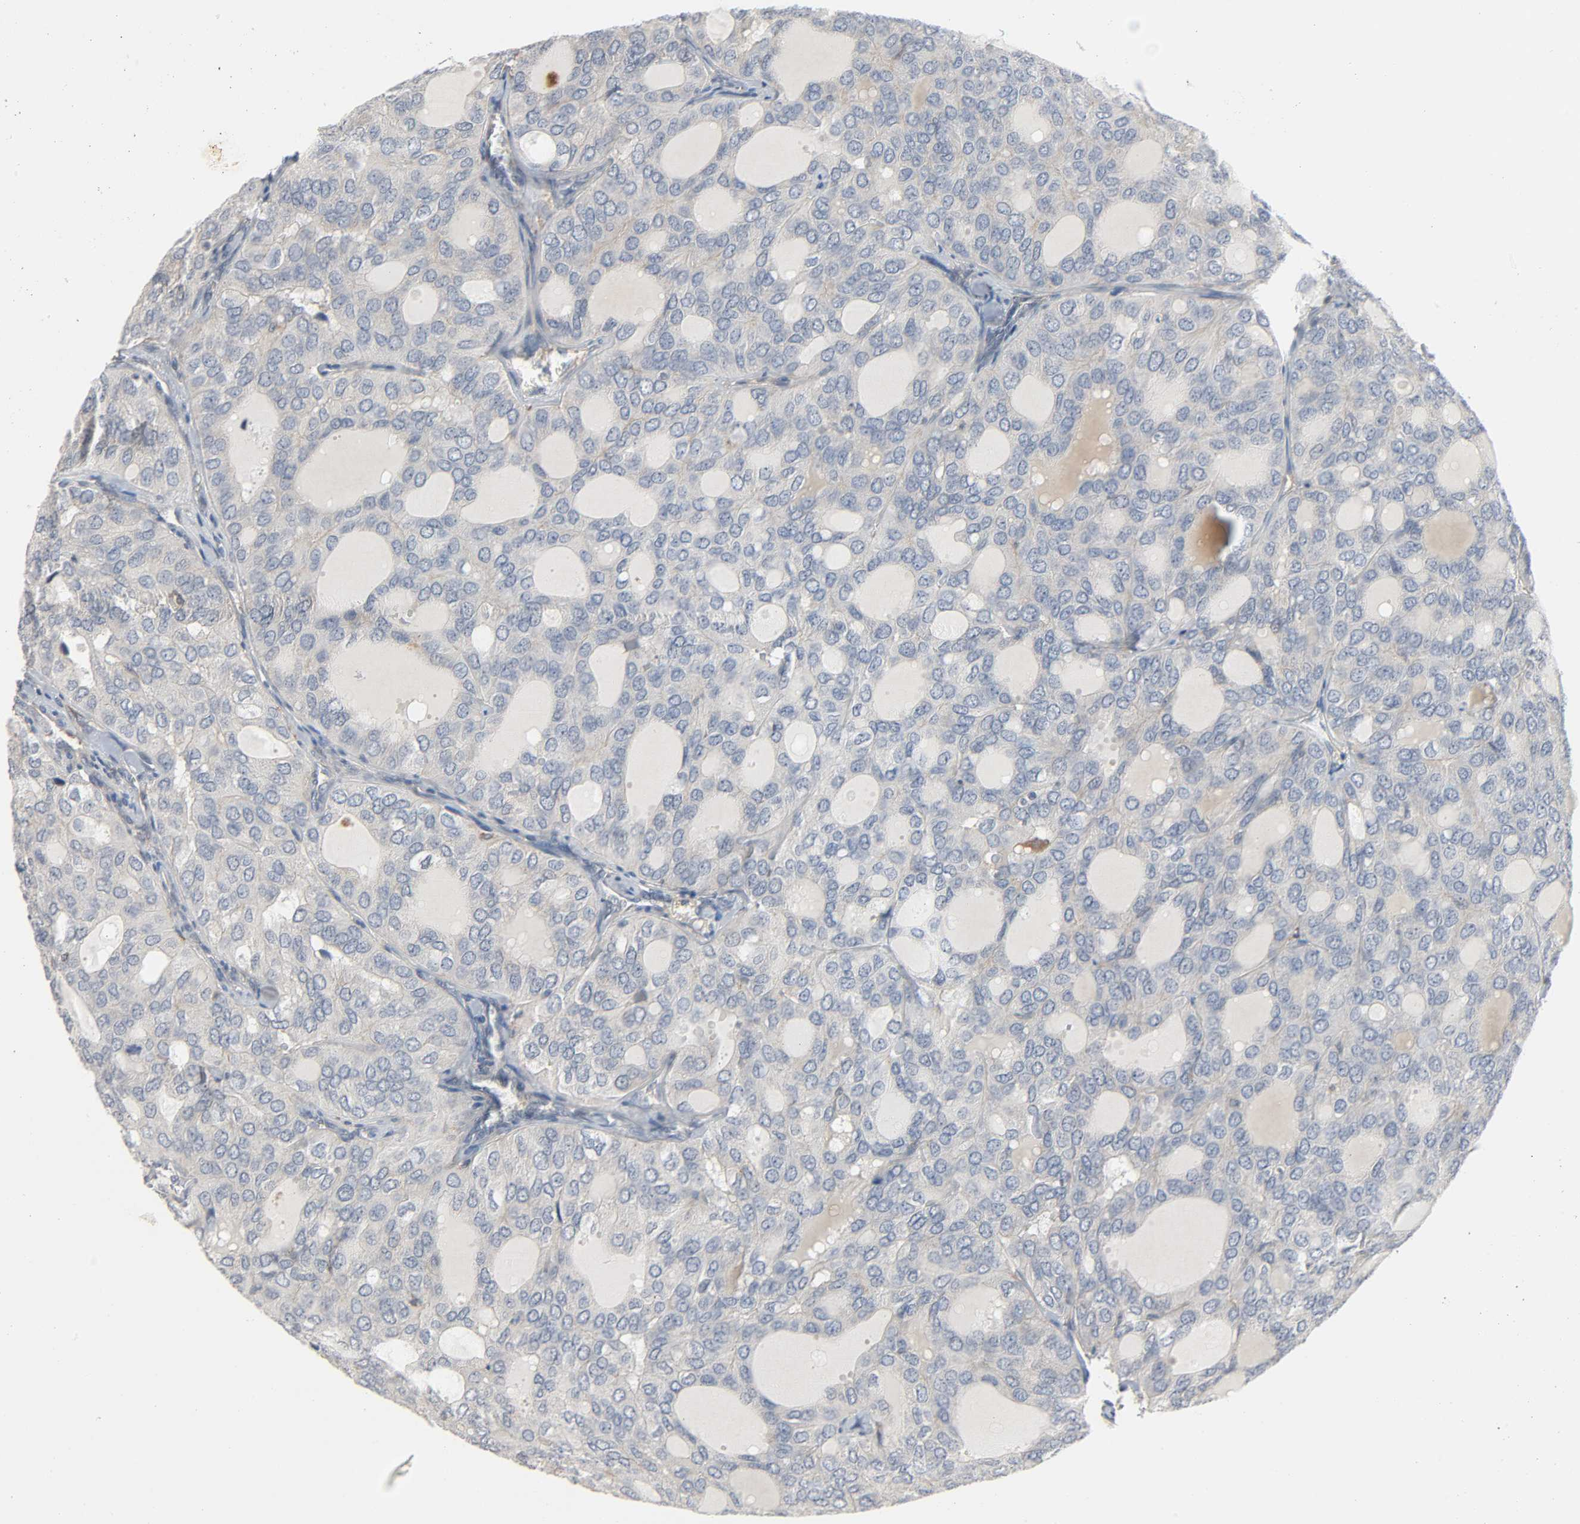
{"staining": {"intensity": "weak", "quantity": "25%-75%", "location": "cytoplasmic/membranous"}, "tissue": "thyroid cancer", "cell_type": "Tumor cells", "image_type": "cancer", "snomed": [{"axis": "morphology", "description": "Follicular adenoma carcinoma, NOS"}, {"axis": "topography", "description": "Thyroid gland"}], "caption": "This micrograph exhibits thyroid follicular adenoma carcinoma stained with IHC to label a protein in brown. The cytoplasmic/membranous of tumor cells show weak positivity for the protein. Nuclei are counter-stained blue.", "gene": "CD4", "patient": {"sex": "male", "age": 75}}